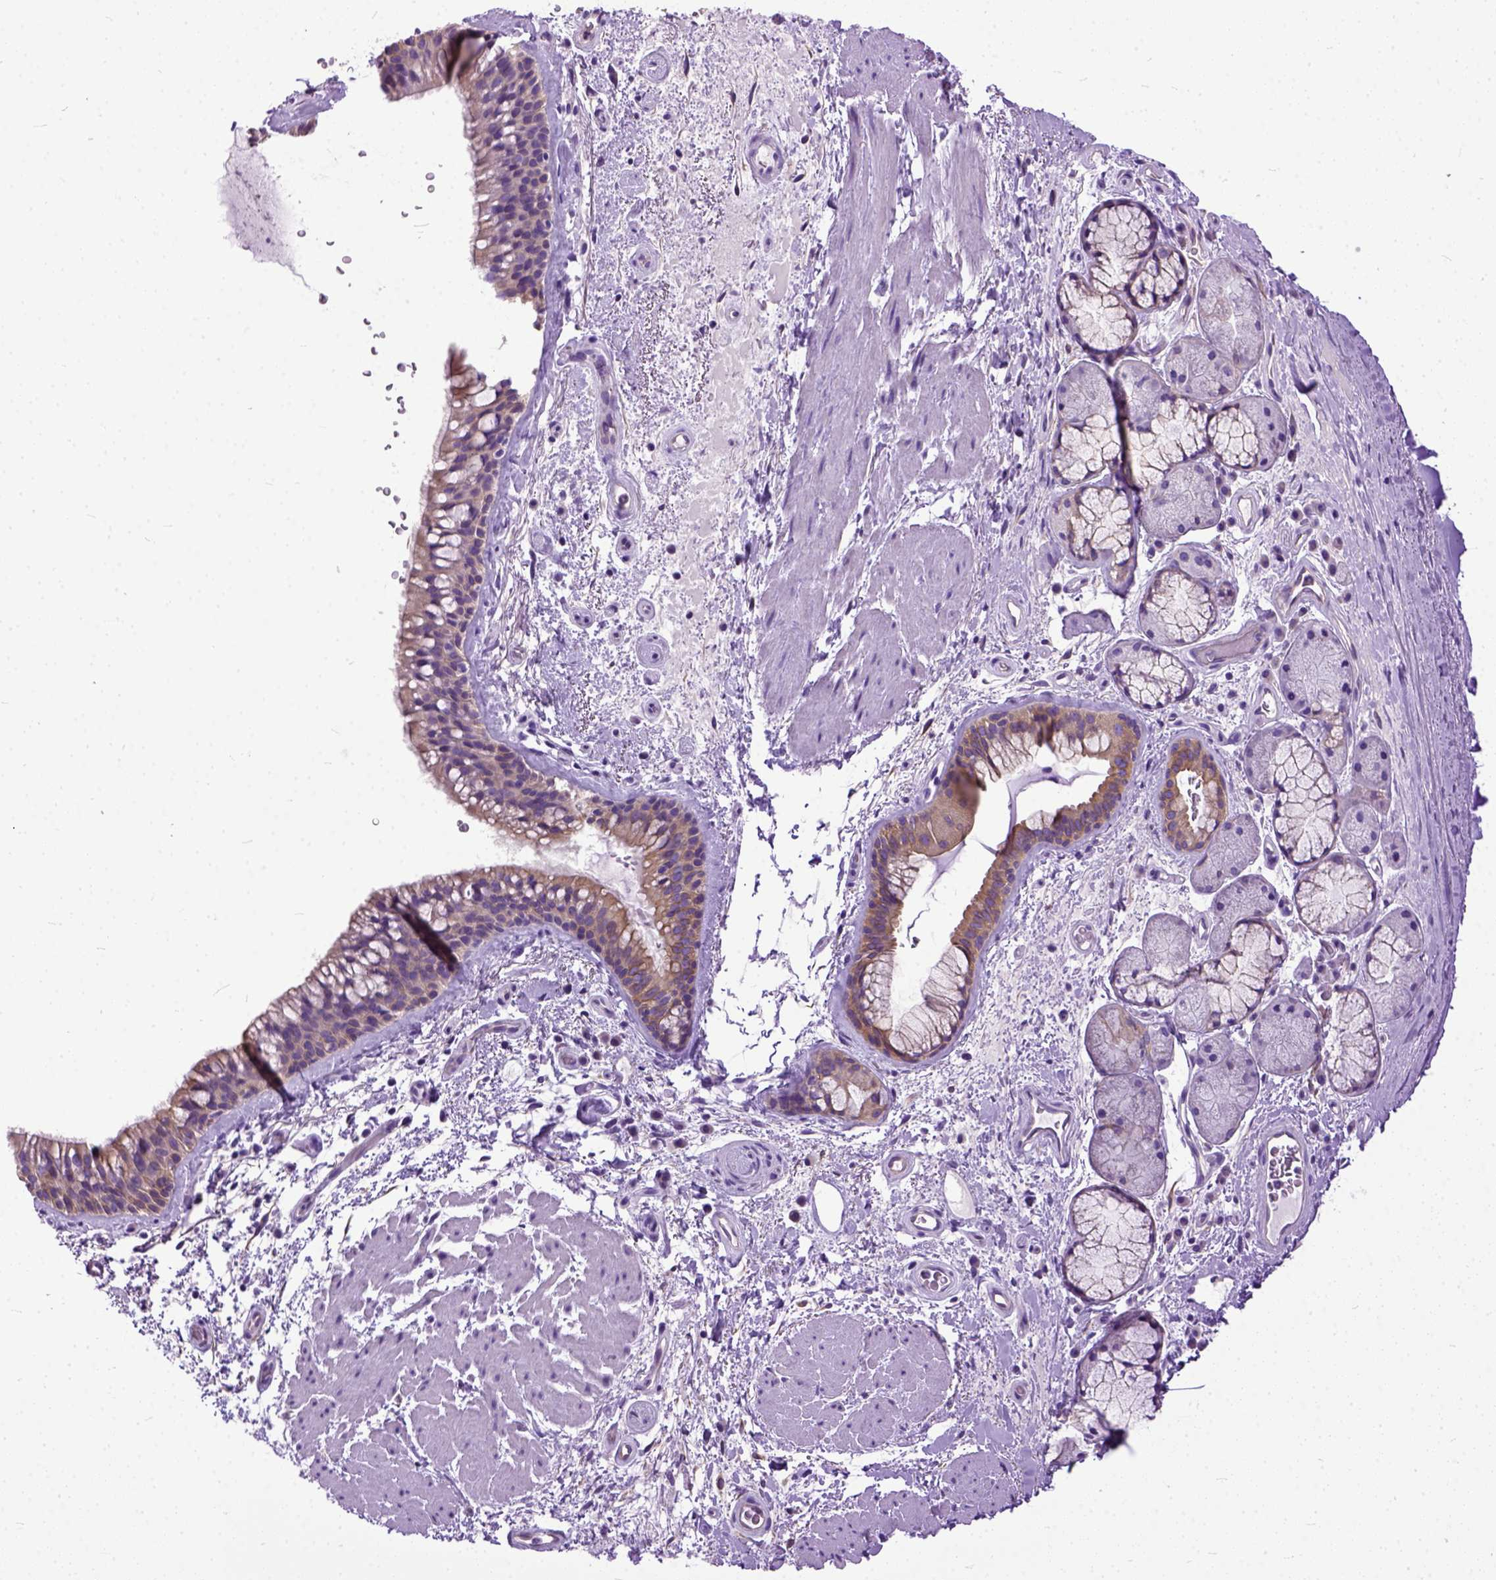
{"staining": {"intensity": "moderate", "quantity": ">75%", "location": "cytoplasmic/membranous"}, "tissue": "bronchus", "cell_type": "Respiratory epithelial cells", "image_type": "normal", "snomed": [{"axis": "morphology", "description": "Normal tissue, NOS"}, {"axis": "topography", "description": "Bronchus"}], "caption": "IHC of unremarkable bronchus reveals medium levels of moderate cytoplasmic/membranous positivity in approximately >75% of respiratory epithelial cells.", "gene": "PPL", "patient": {"sex": "male", "age": 48}}